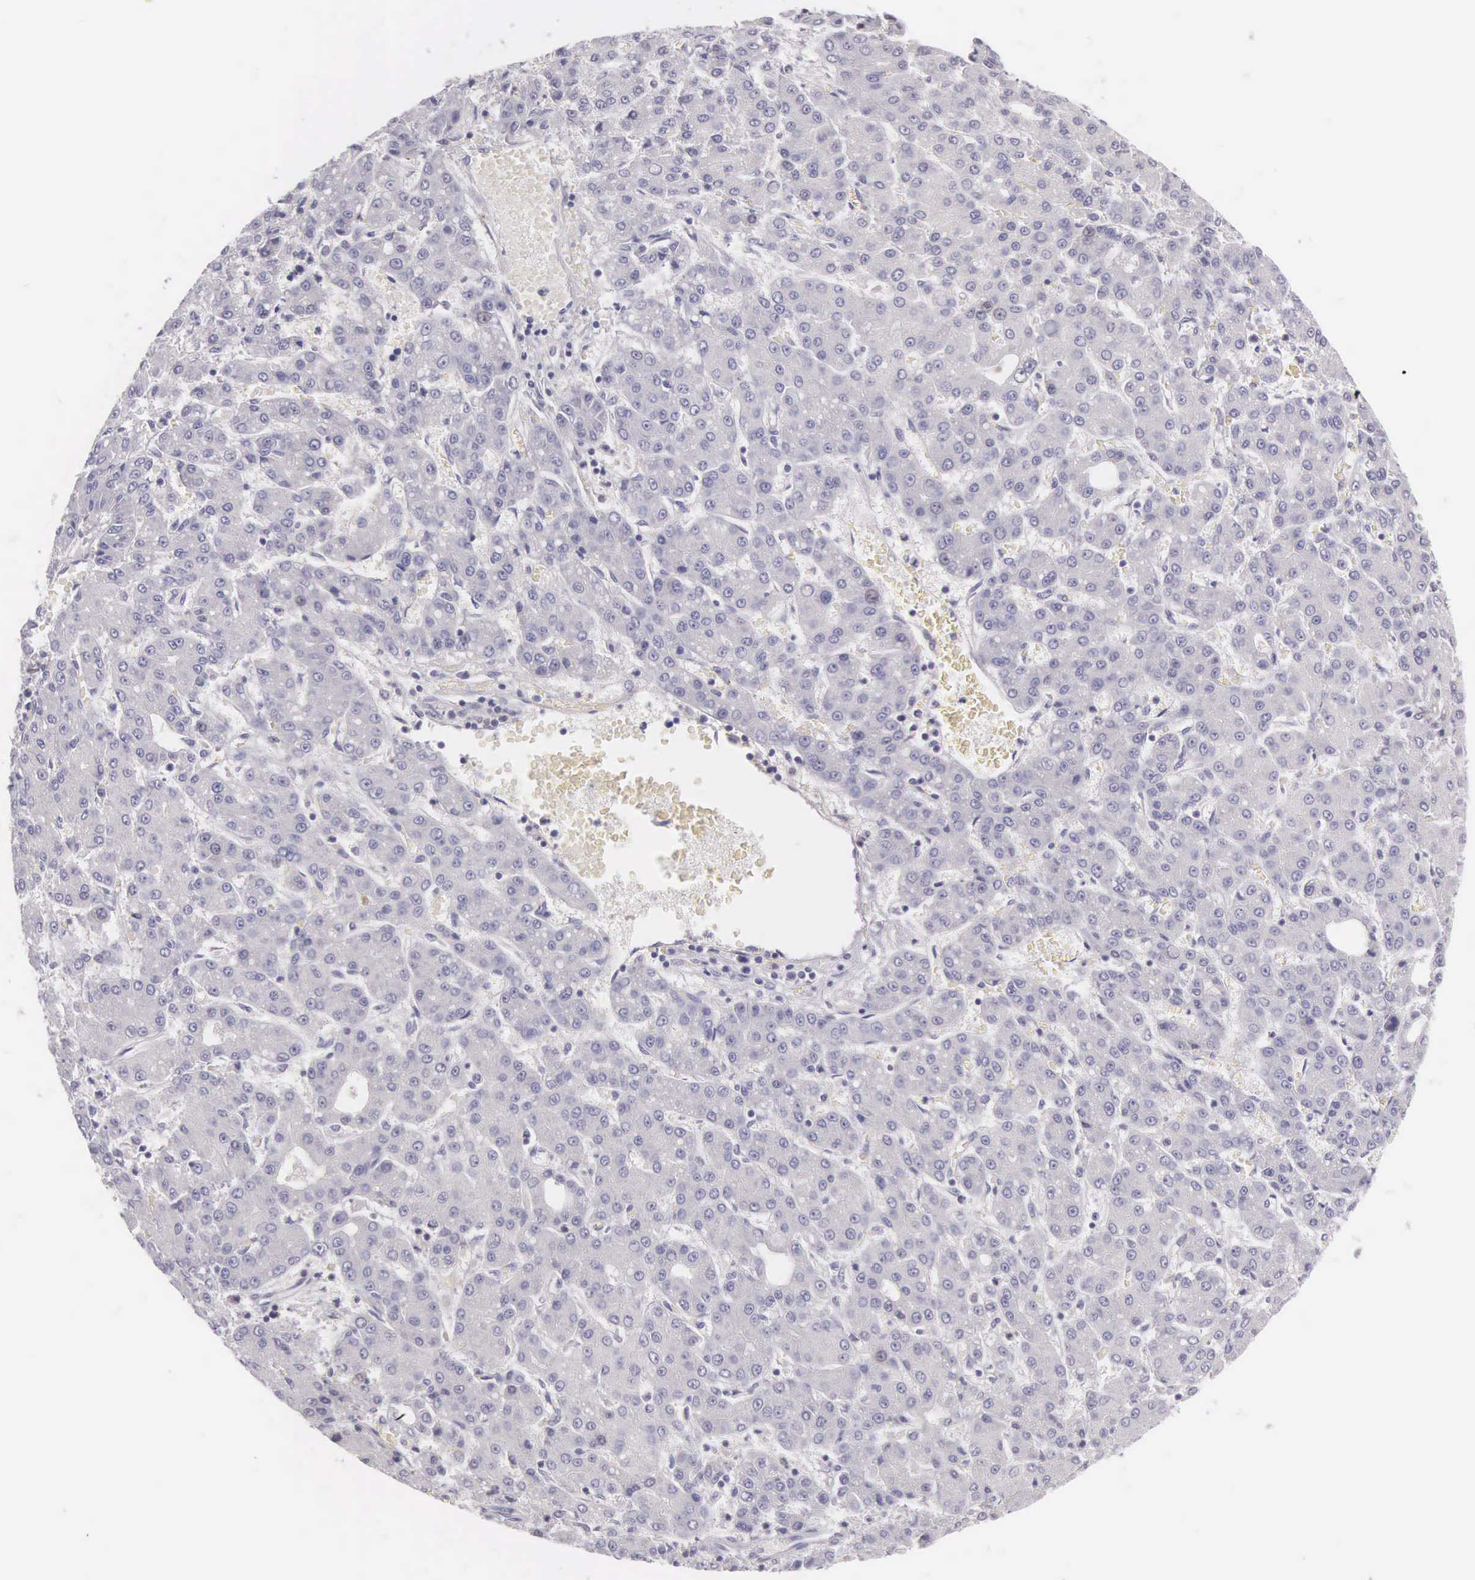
{"staining": {"intensity": "negative", "quantity": "none", "location": "none"}, "tissue": "liver cancer", "cell_type": "Tumor cells", "image_type": "cancer", "snomed": [{"axis": "morphology", "description": "Carcinoma, Hepatocellular, NOS"}, {"axis": "topography", "description": "Liver"}], "caption": "The micrograph demonstrates no significant staining in tumor cells of liver cancer (hepatocellular carcinoma).", "gene": "OSBPL3", "patient": {"sex": "male", "age": 69}}